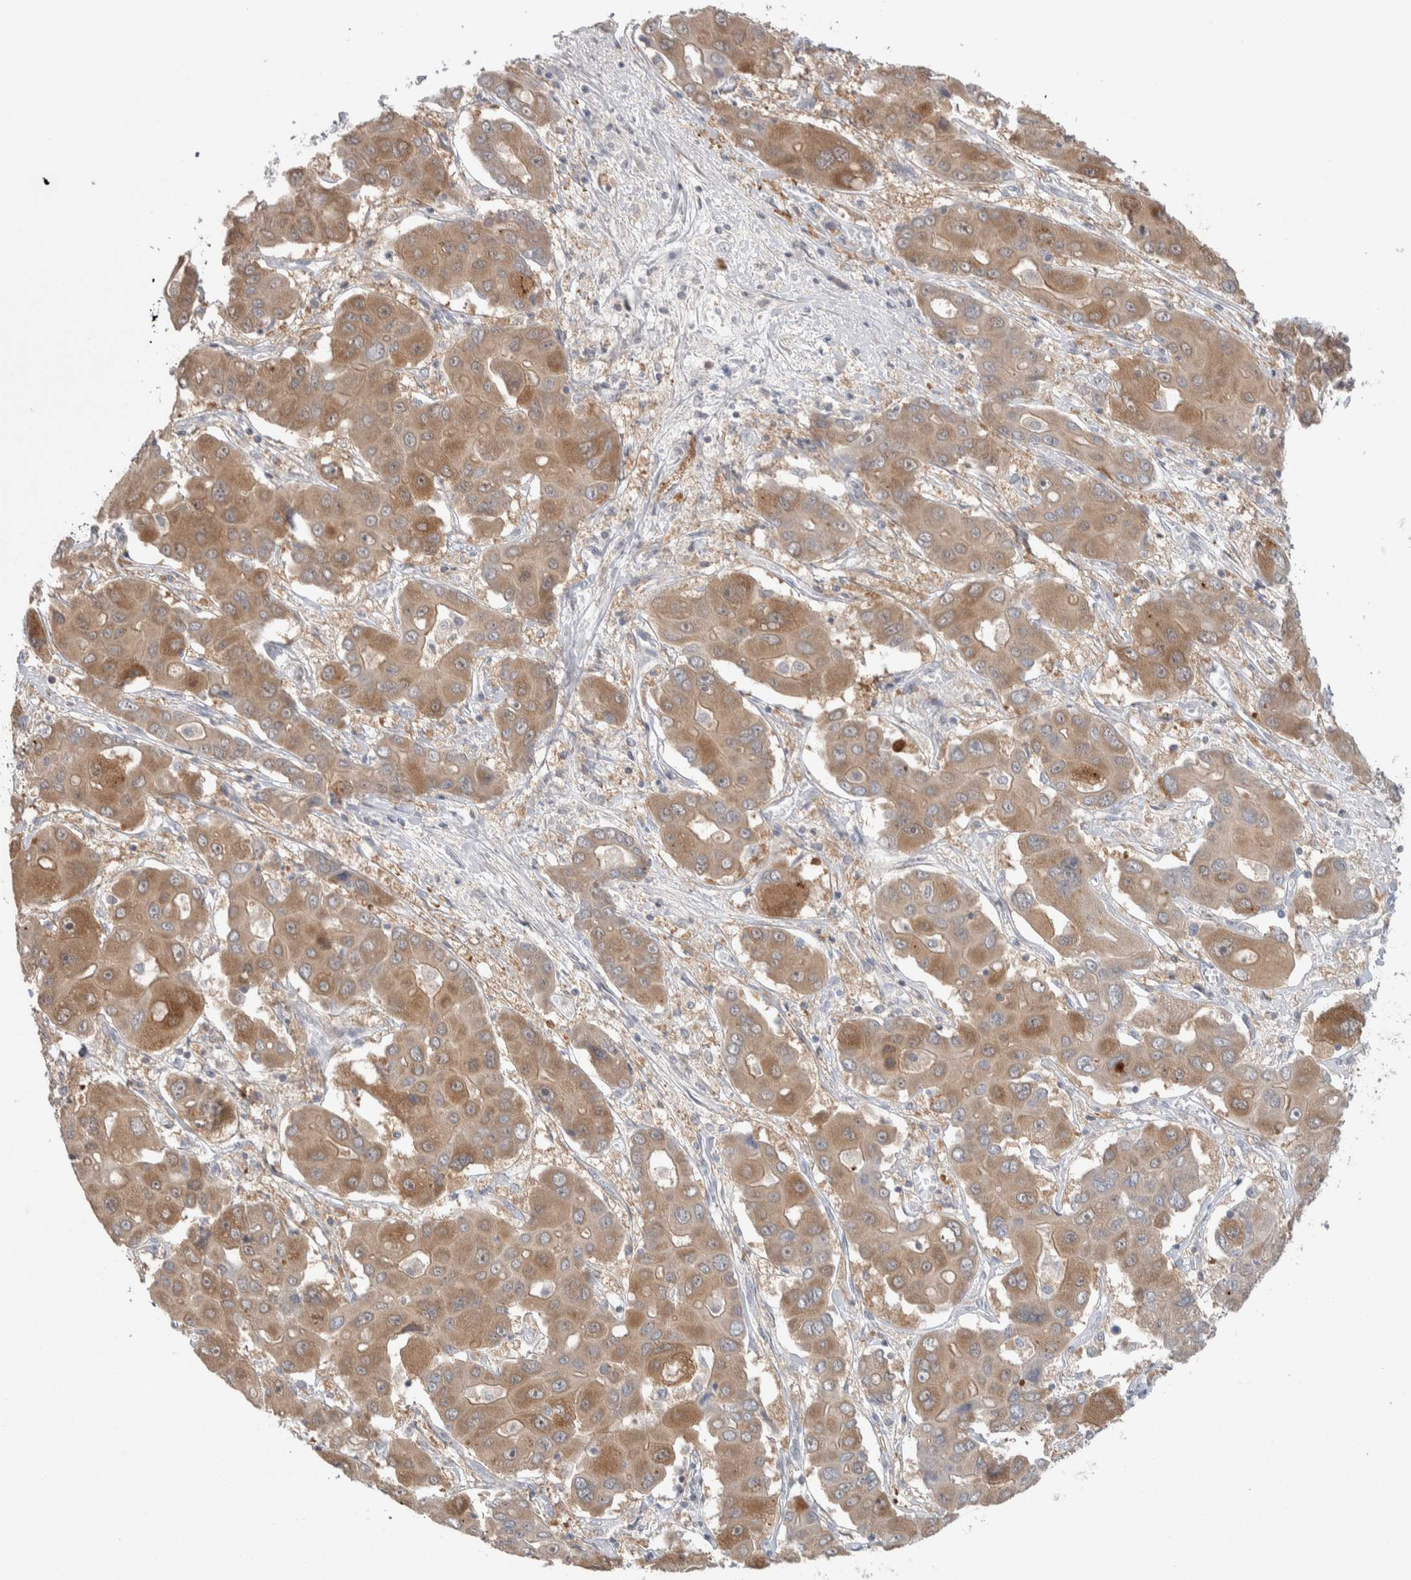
{"staining": {"intensity": "moderate", "quantity": ">75%", "location": "cytoplasmic/membranous"}, "tissue": "liver cancer", "cell_type": "Tumor cells", "image_type": "cancer", "snomed": [{"axis": "morphology", "description": "Cholangiocarcinoma"}, {"axis": "topography", "description": "Liver"}], "caption": "About >75% of tumor cells in human liver cancer (cholangiocarcinoma) reveal moderate cytoplasmic/membranous protein staining as visualized by brown immunohistochemical staining.", "gene": "HTATIP2", "patient": {"sex": "male", "age": 67}}